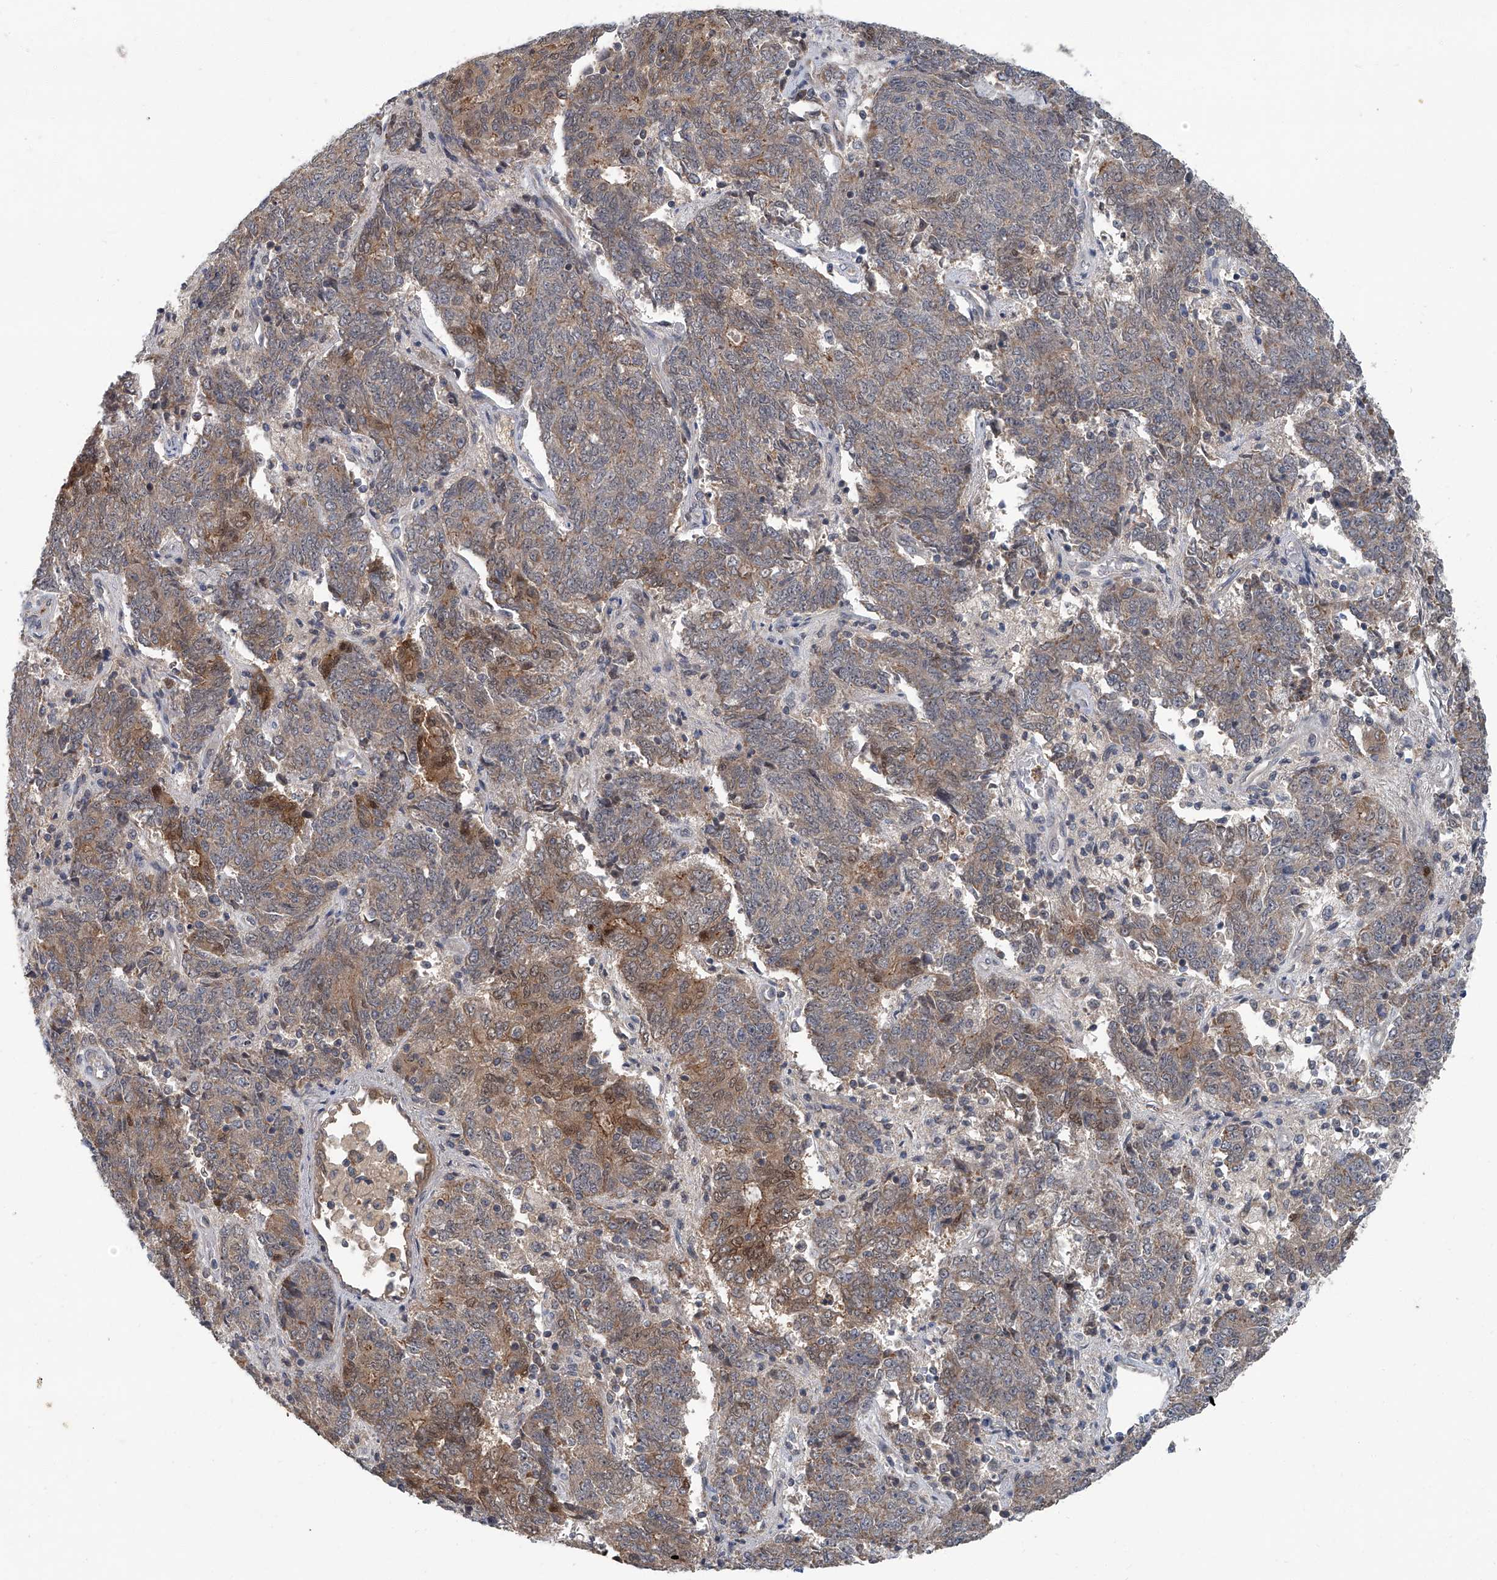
{"staining": {"intensity": "moderate", "quantity": "25%-75%", "location": "cytoplasmic/membranous"}, "tissue": "endometrial cancer", "cell_type": "Tumor cells", "image_type": "cancer", "snomed": [{"axis": "morphology", "description": "Adenocarcinoma, NOS"}, {"axis": "topography", "description": "Endometrium"}], "caption": "High-magnification brightfield microscopy of adenocarcinoma (endometrial) stained with DAB (brown) and counterstained with hematoxylin (blue). tumor cells exhibit moderate cytoplasmic/membranous staining is seen in approximately25%-75% of cells.", "gene": "AKNAD1", "patient": {"sex": "female", "age": 80}}